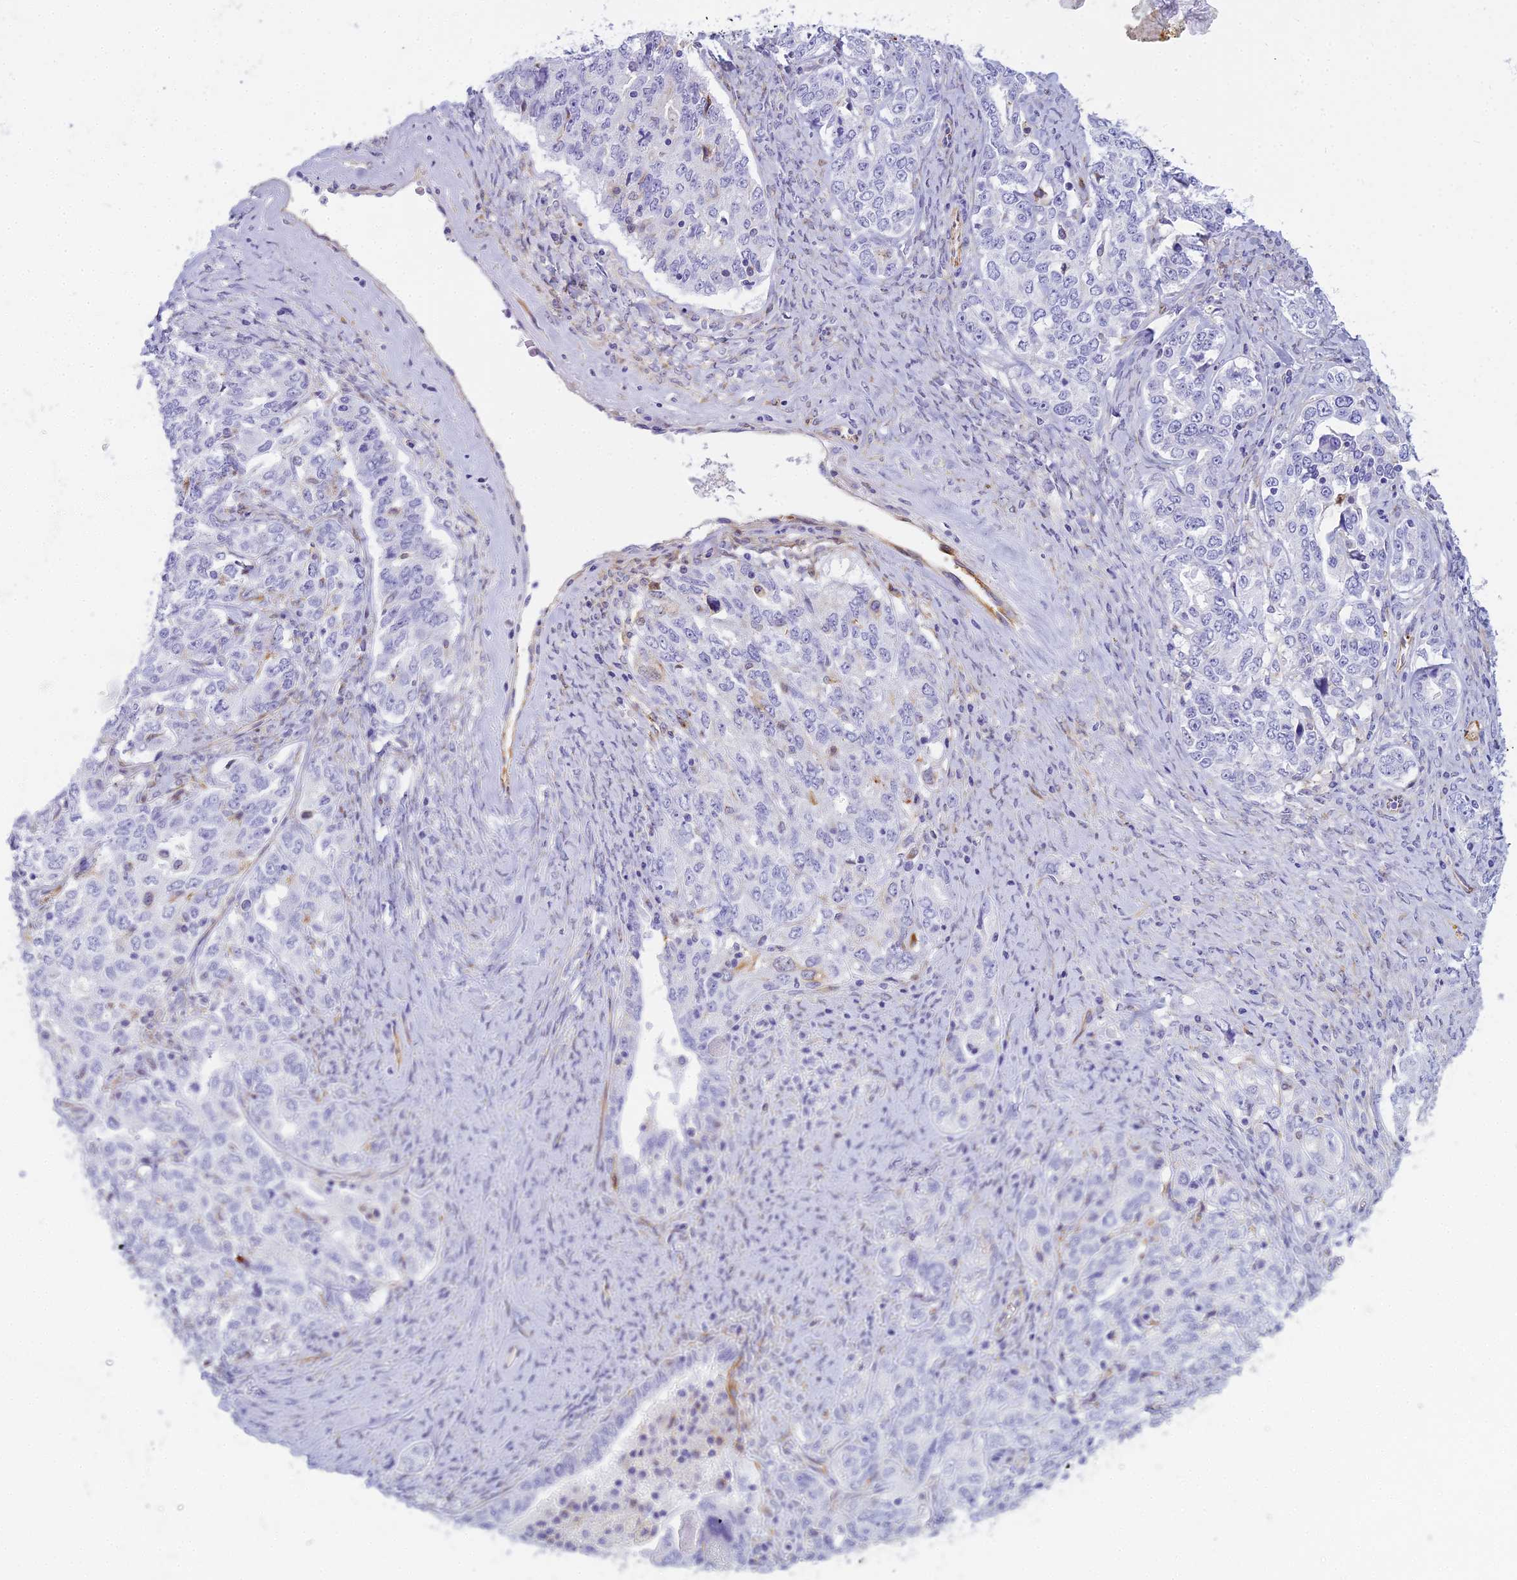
{"staining": {"intensity": "negative", "quantity": "none", "location": "none"}, "tissue": "ovarian cancer", "cell_type": "Tumor cells", "image_type": "cancer", "snomed": [{"axis": "morphology", "description": "Carcinoma, endometroid"}, {"axis": "topography", "description": "Ovary"}], "caption": "An IHC image of ovarian cancer is shown. There is no staining in tumor cells of ovarian cancer.", "gene": "EVI2A", "patient": {"sex": "female", "age": 62}}